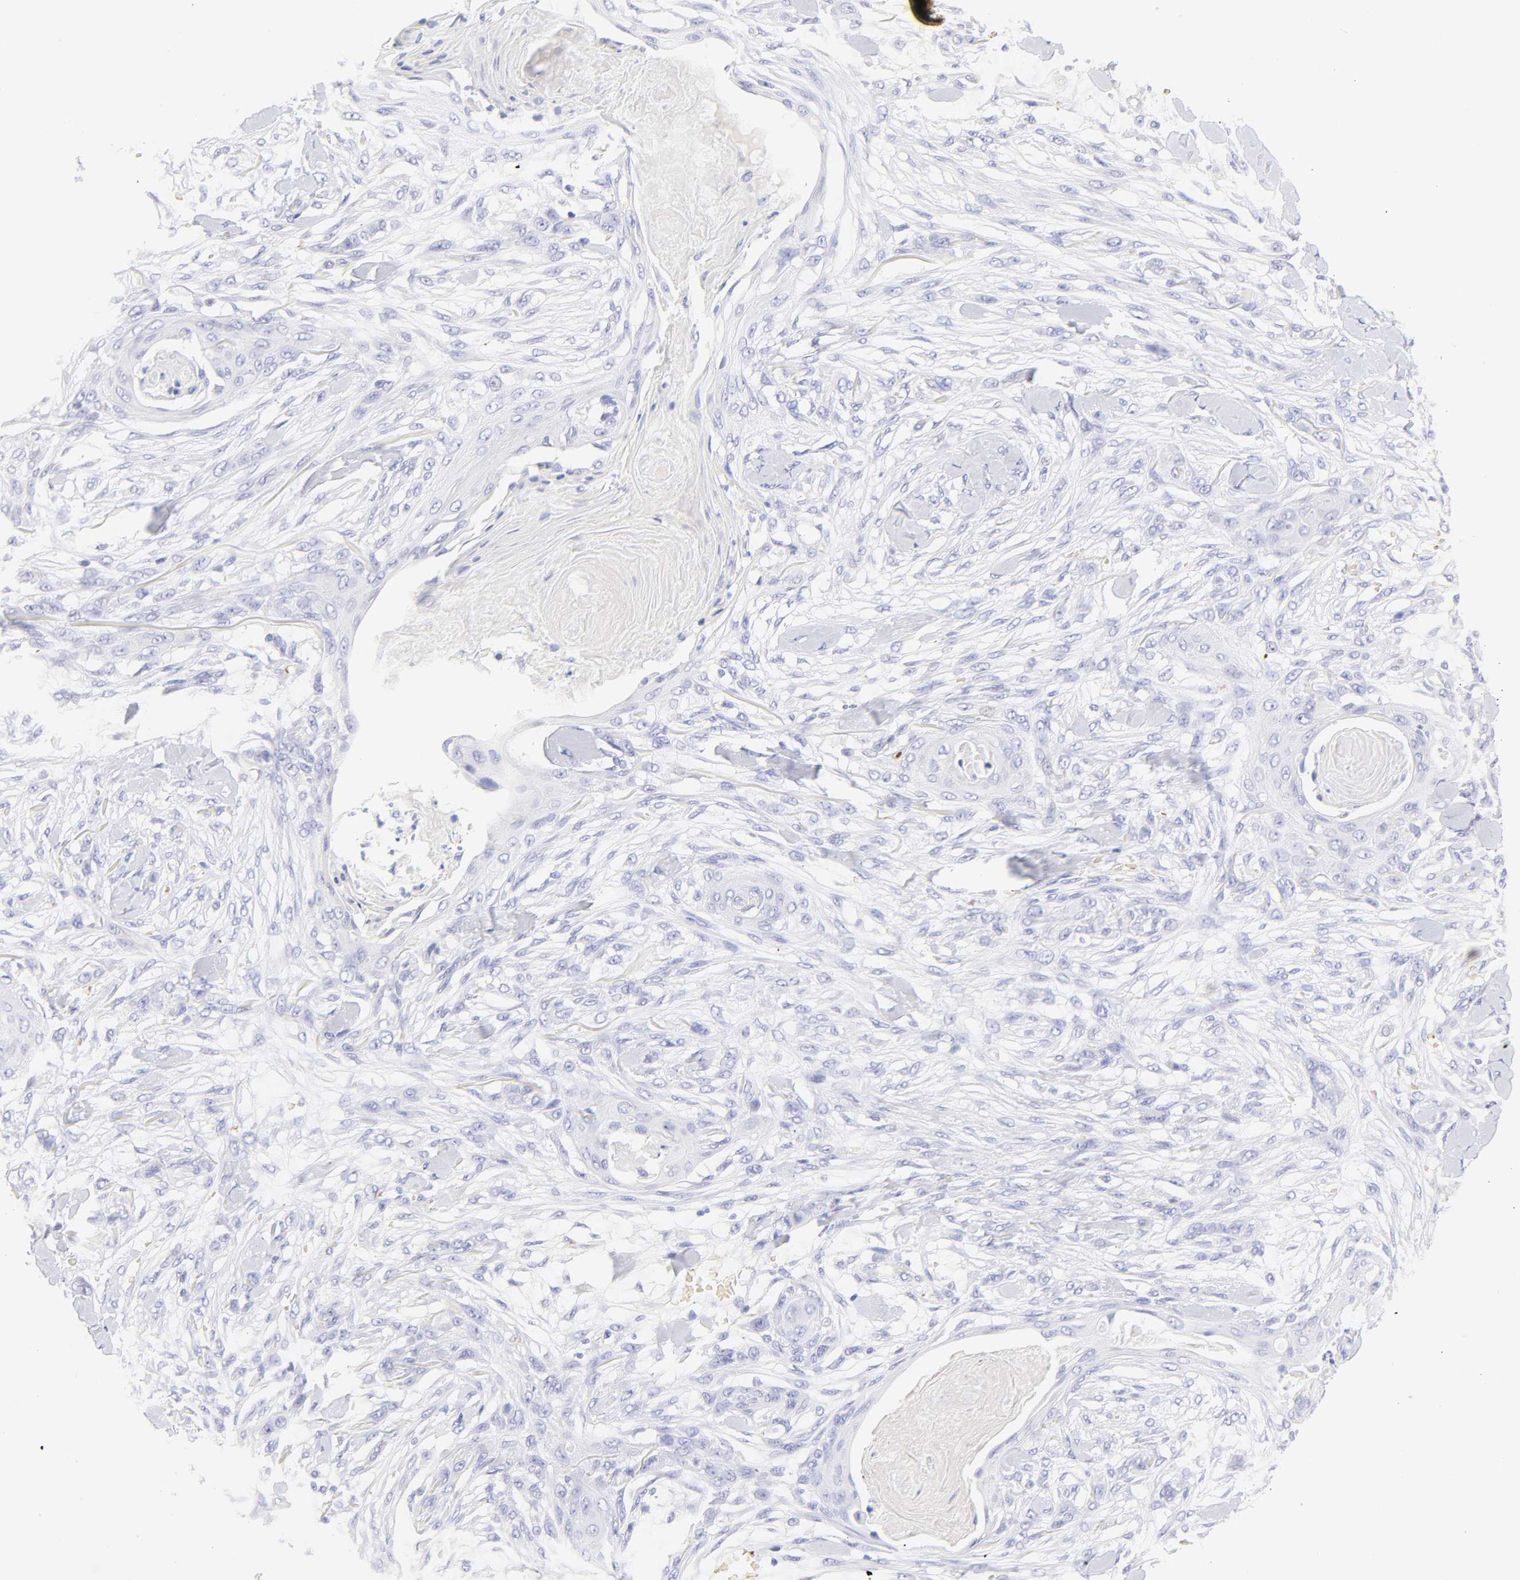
{"staining": {"intensity": "negative", "quantity": "none", "location": "none"}, "tissue": "skin cancer", "cell_type": "Tumor cells", "image_type": "cancer", "snomed": [{"axis": "morphology", "description": "Squamous cell carcinoma, NOS"}, {"axis": "topography", "description": "Skin"}], "caption": "DAB (3,3'-diaminobenzidine) immunohistochemical staining of human skin cancer reveals no significant positivity in tumor cells.", "gene": "FRMPD3", "patient": {"sex": "female", "age": 59}}